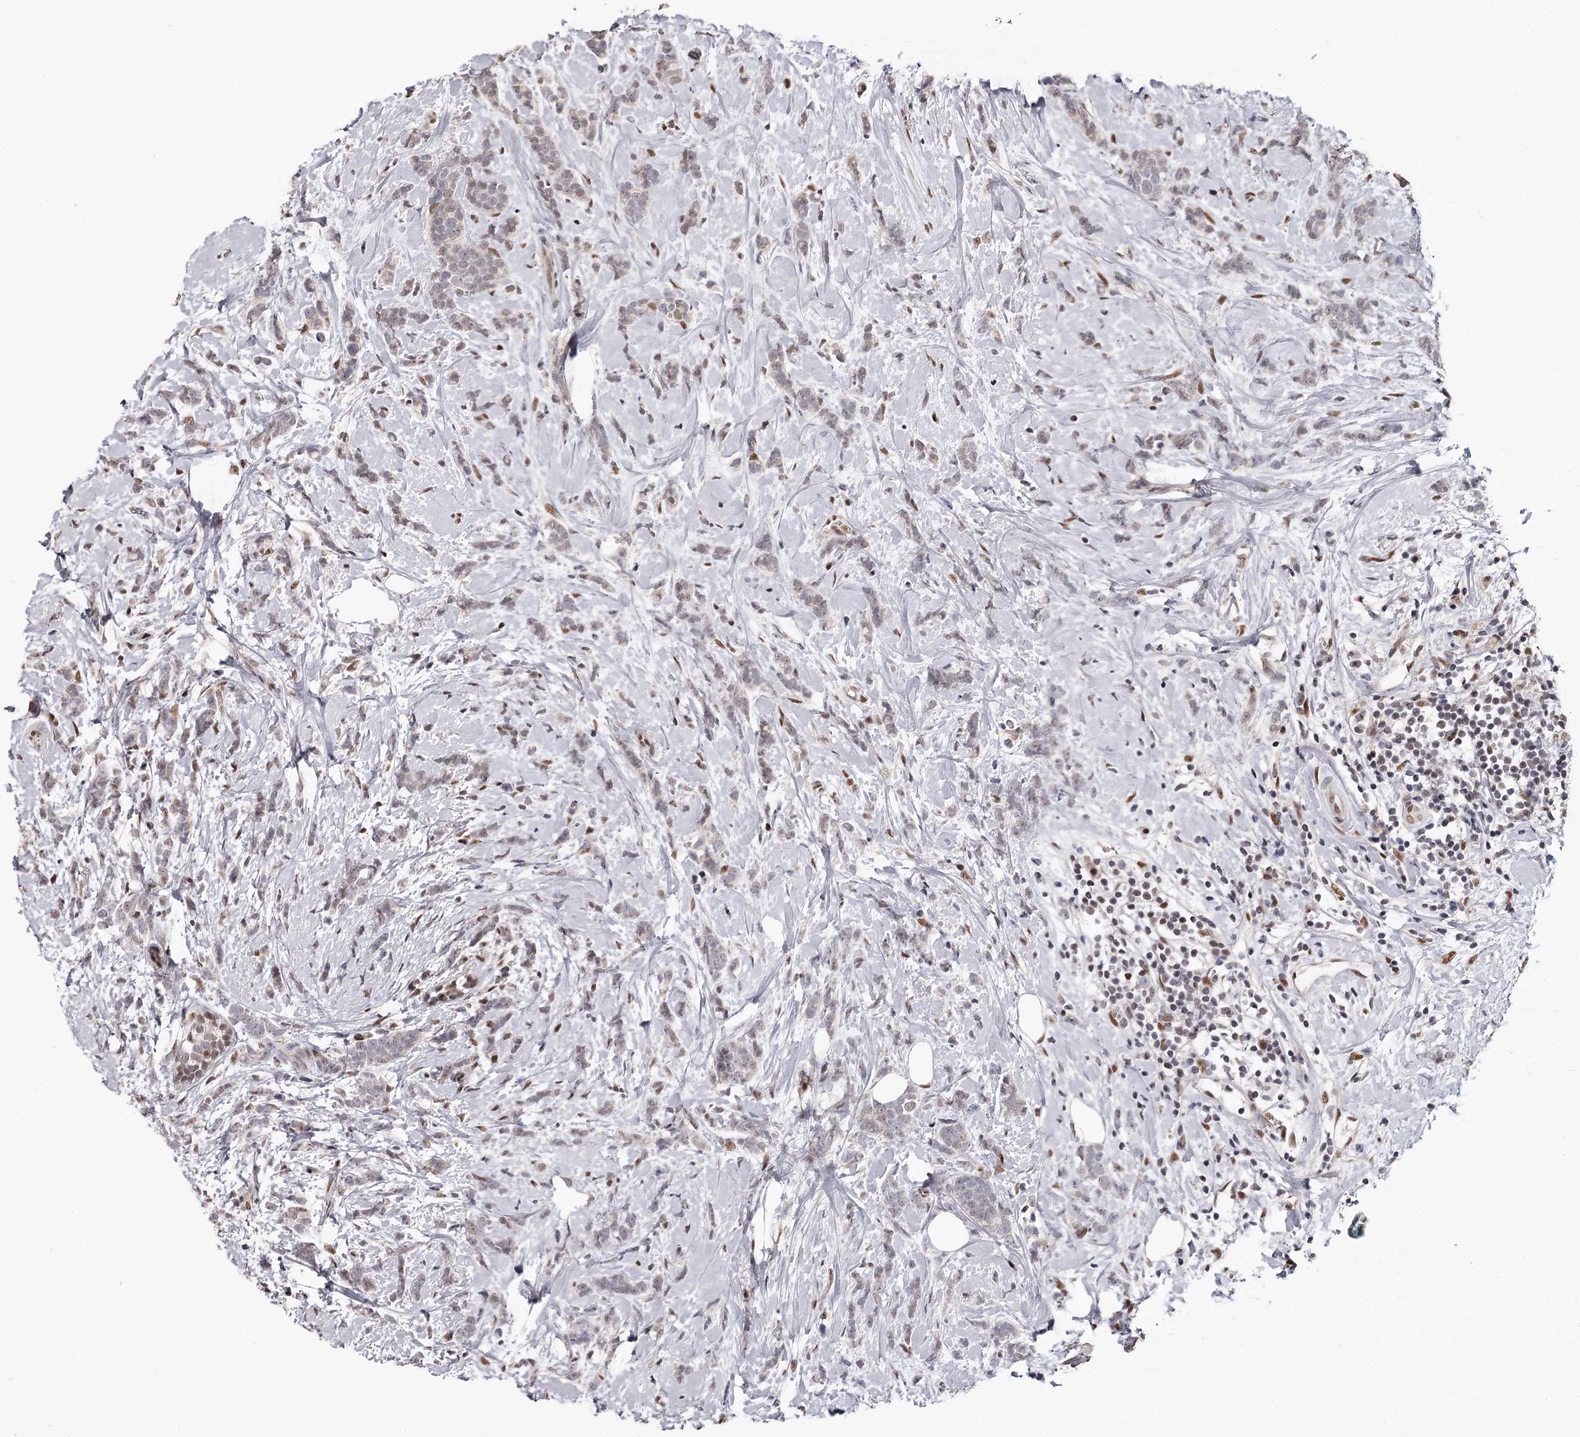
{"staining": {"intensity": "weak", "quantity": "25%-75%", "location": "nuclear"}, "tissue": "breast cancer", "cell_type": "Tumor cells", "image_type": "cancer", "snomed": [{"axis": "morphology", "description": "Lobular carcinoma"}, {"axis": "topography", "description": "Breast"}], "caption": "Immunohistochemical staining of breast cancer displays low levels of weak nuclear expression in approximately 25%-75% of tumor cells. (brown staining indicates protein expression, while blue staining denotes nuclei).", "gene": "TTC33", "patient": {"sex": "female", "age": 58}}